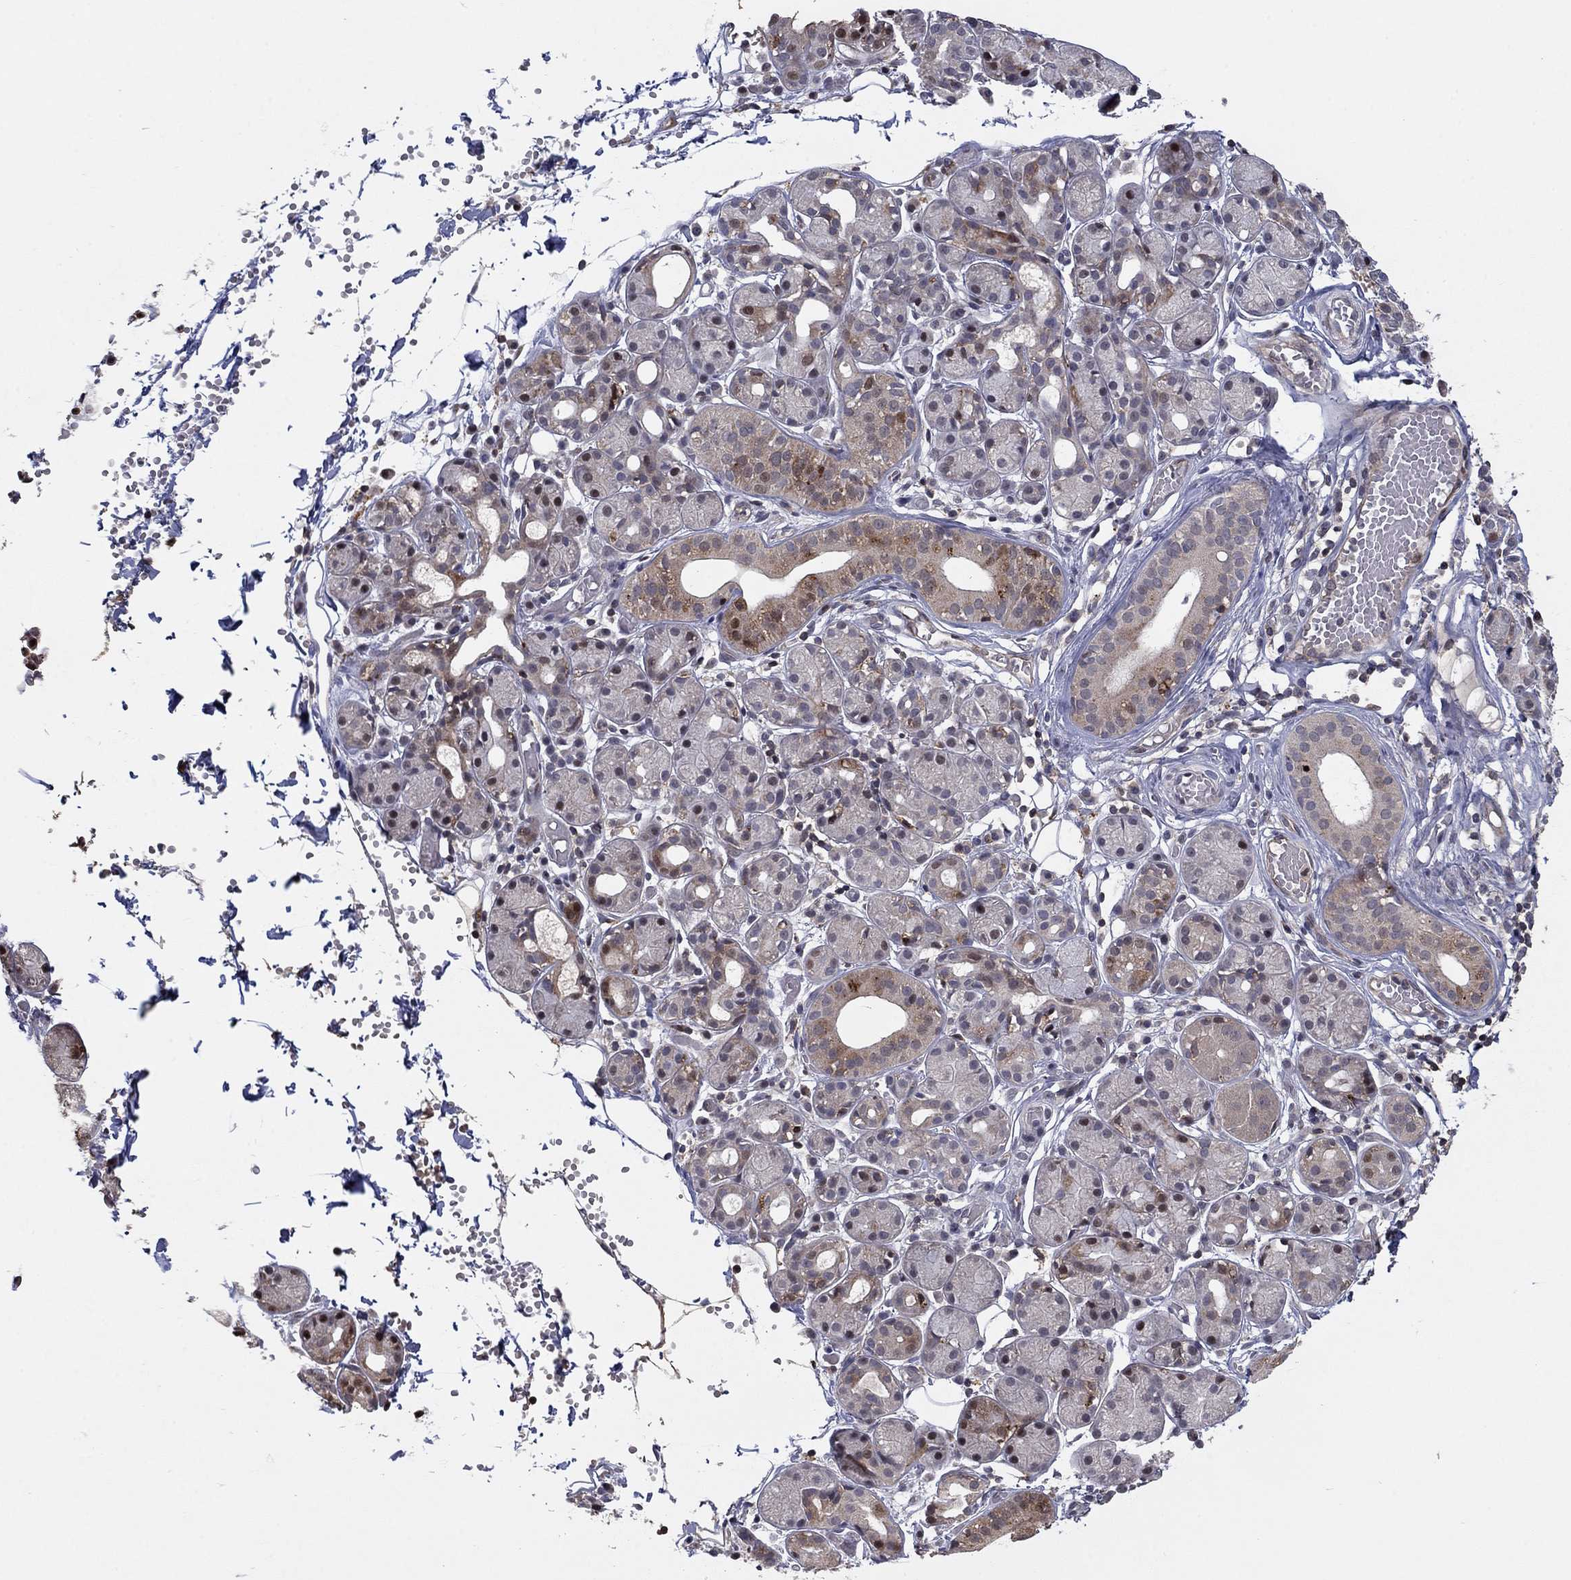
{"staining": {"intensity": "moderate", "quantity": "<25%", "location": "cytoplasmic/membranous,nuclear"}, "tissue": "salivary gland", "cell_type": "Glandular cells", "image_type": "normal", "snomed": [{"axis": "morphology", "description": "Normal tissue, NOS"}, {"axis": "topography", "description": "Salivary gland"}, {"axis": "topography", "description": "Peripheral nerve tissue"}], "caption": "Approximately <25% of glandular cells in benign human salivary gland exhibit moderate cytoplasmic/membranous,nuclear protein staining as visualized by brown immunohistochemical staining.", "gene": "LPCAT4", "patient": {"sex": "male", "age": 71}}